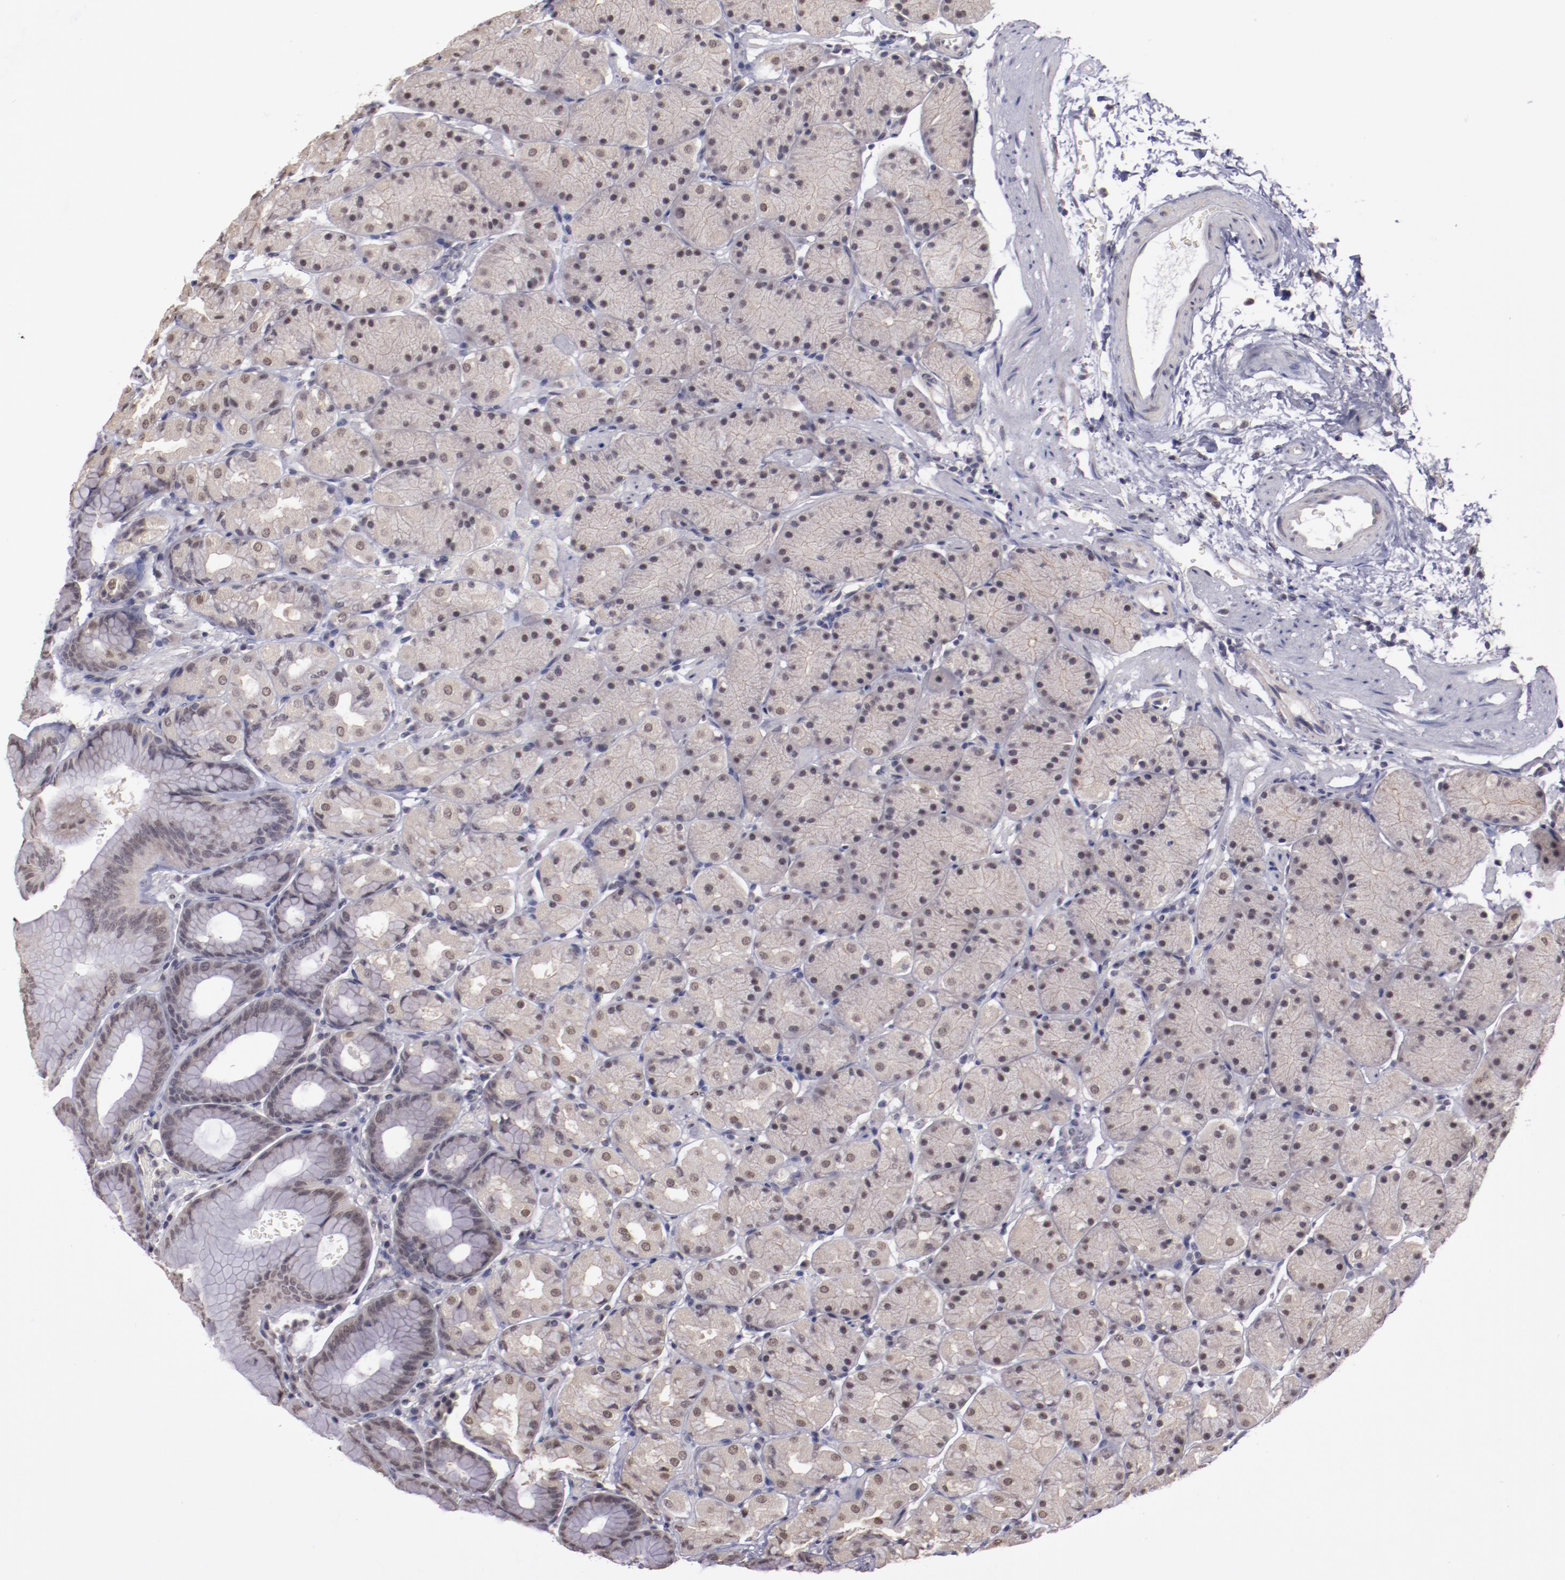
{"staining": {"intensity": "weak", "quantity": "25%-75%", "location": "nuclear"}, "tissue": "stomach", "cell_type": "Glandular cells", "image_type": "normal", "snomed": [{"axis": "morphology", "description": "Normal tissue, NOS"}, {"axis": "topography", "description": "Stomach, upper"}, {"axis": "topography", "description": "Stomach"}], "caption": "This micrograph exhibits immunohistochemistry (IHC) staining of unremarkable stomach, with low weak nuclear positivity in about 25%-75% of glandular cells.", "gene": "NRXN3", "patient": {"sex": "male", "age": 76}}